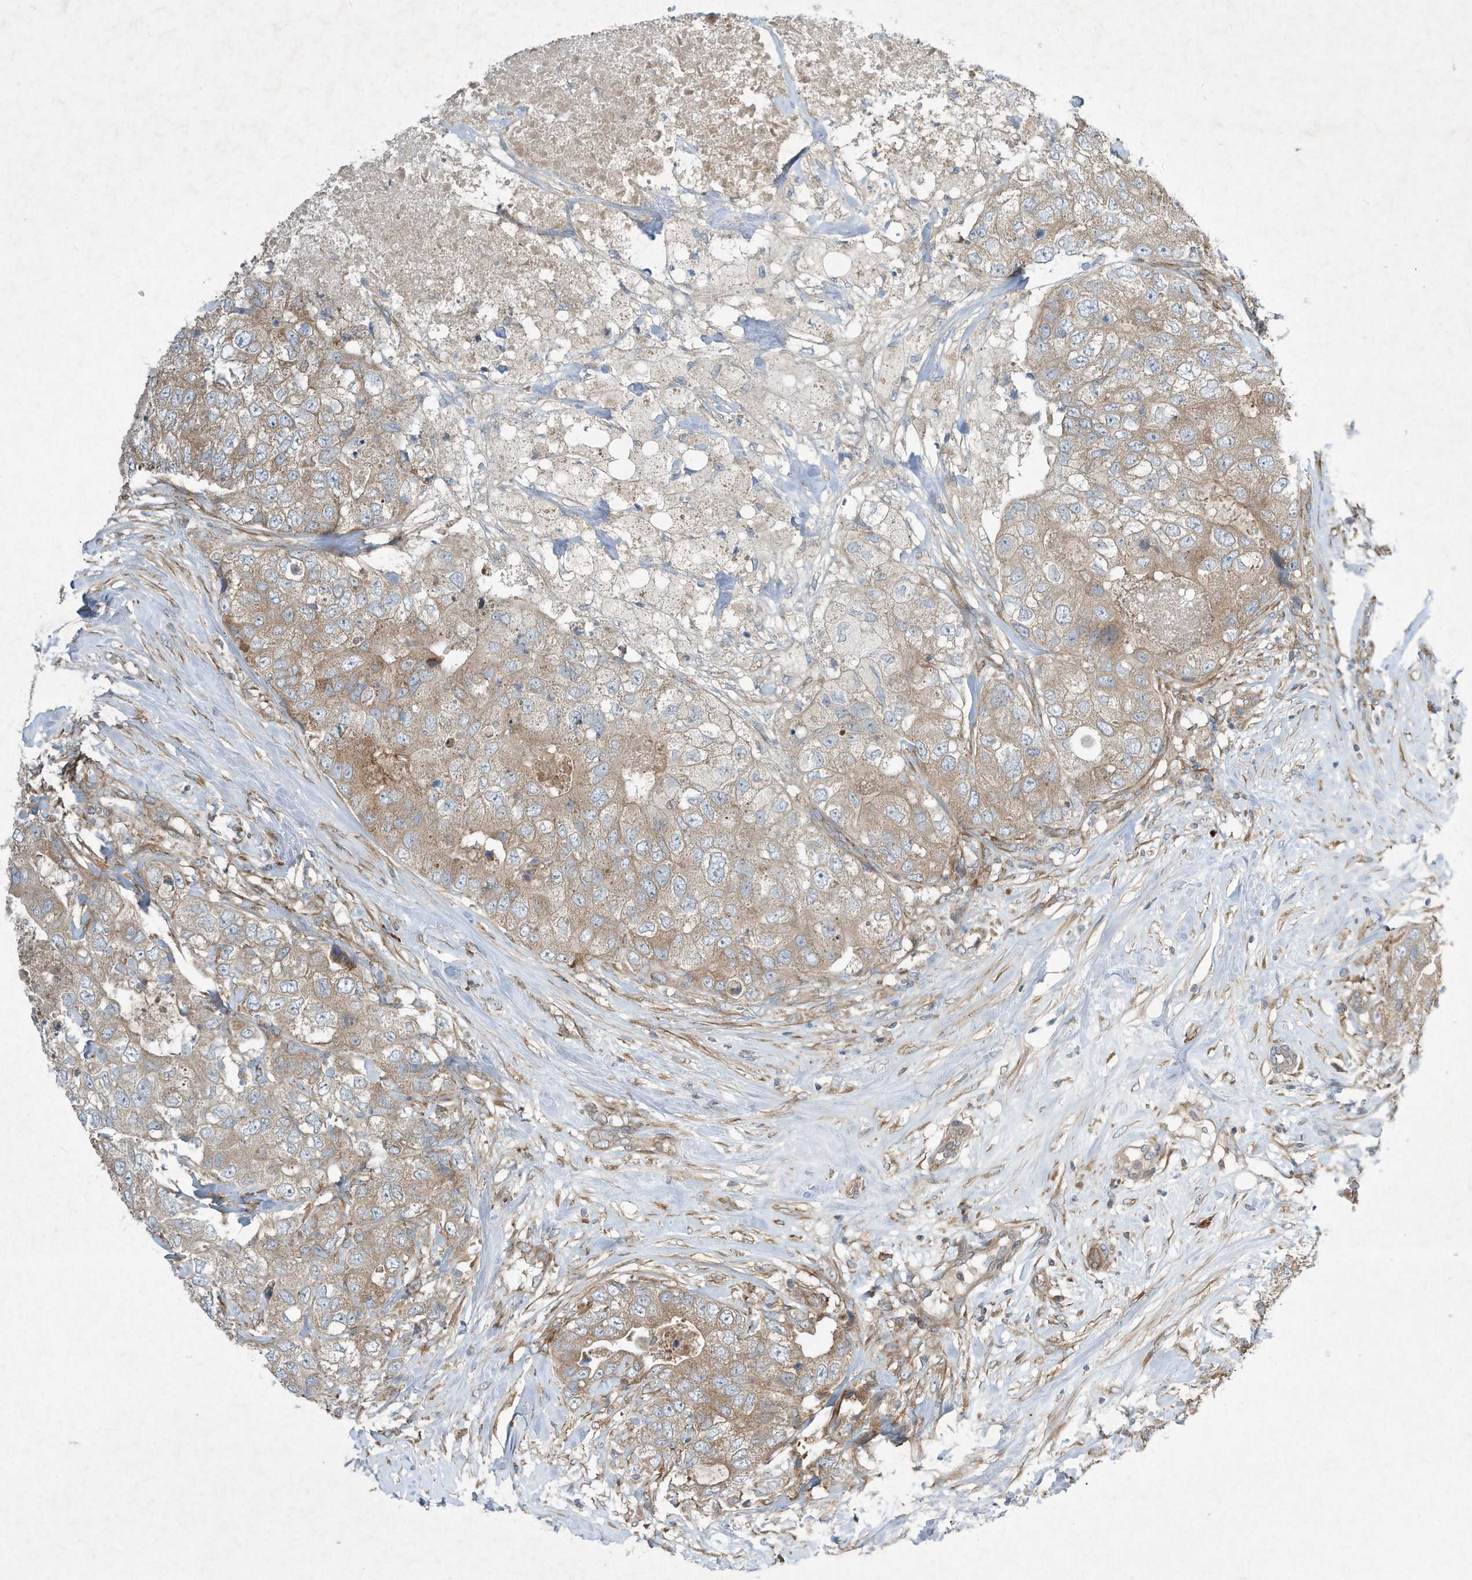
{"staining": {"intensity": "weak", "quantity": "25%-75%", "location": "cytoplasmic/membranous"}, "tissue": "breast cancer", "cell_type": "Tumor cells", "image_type": "cancer", "snomed": [{"axis": "morphology", "description": "Duct carcinoma"}, {"axis": "topography", "description": "Breast"}], "caption": "Invasive ductal carcinoma (breast) was stained to show a protein in brown. There is low levels of weak cytoplasmic/membranous expression in about 25%-75% of tumor cells.", "gene": "SYNJ2", "patient": {"sex": "female", "age": 62}}